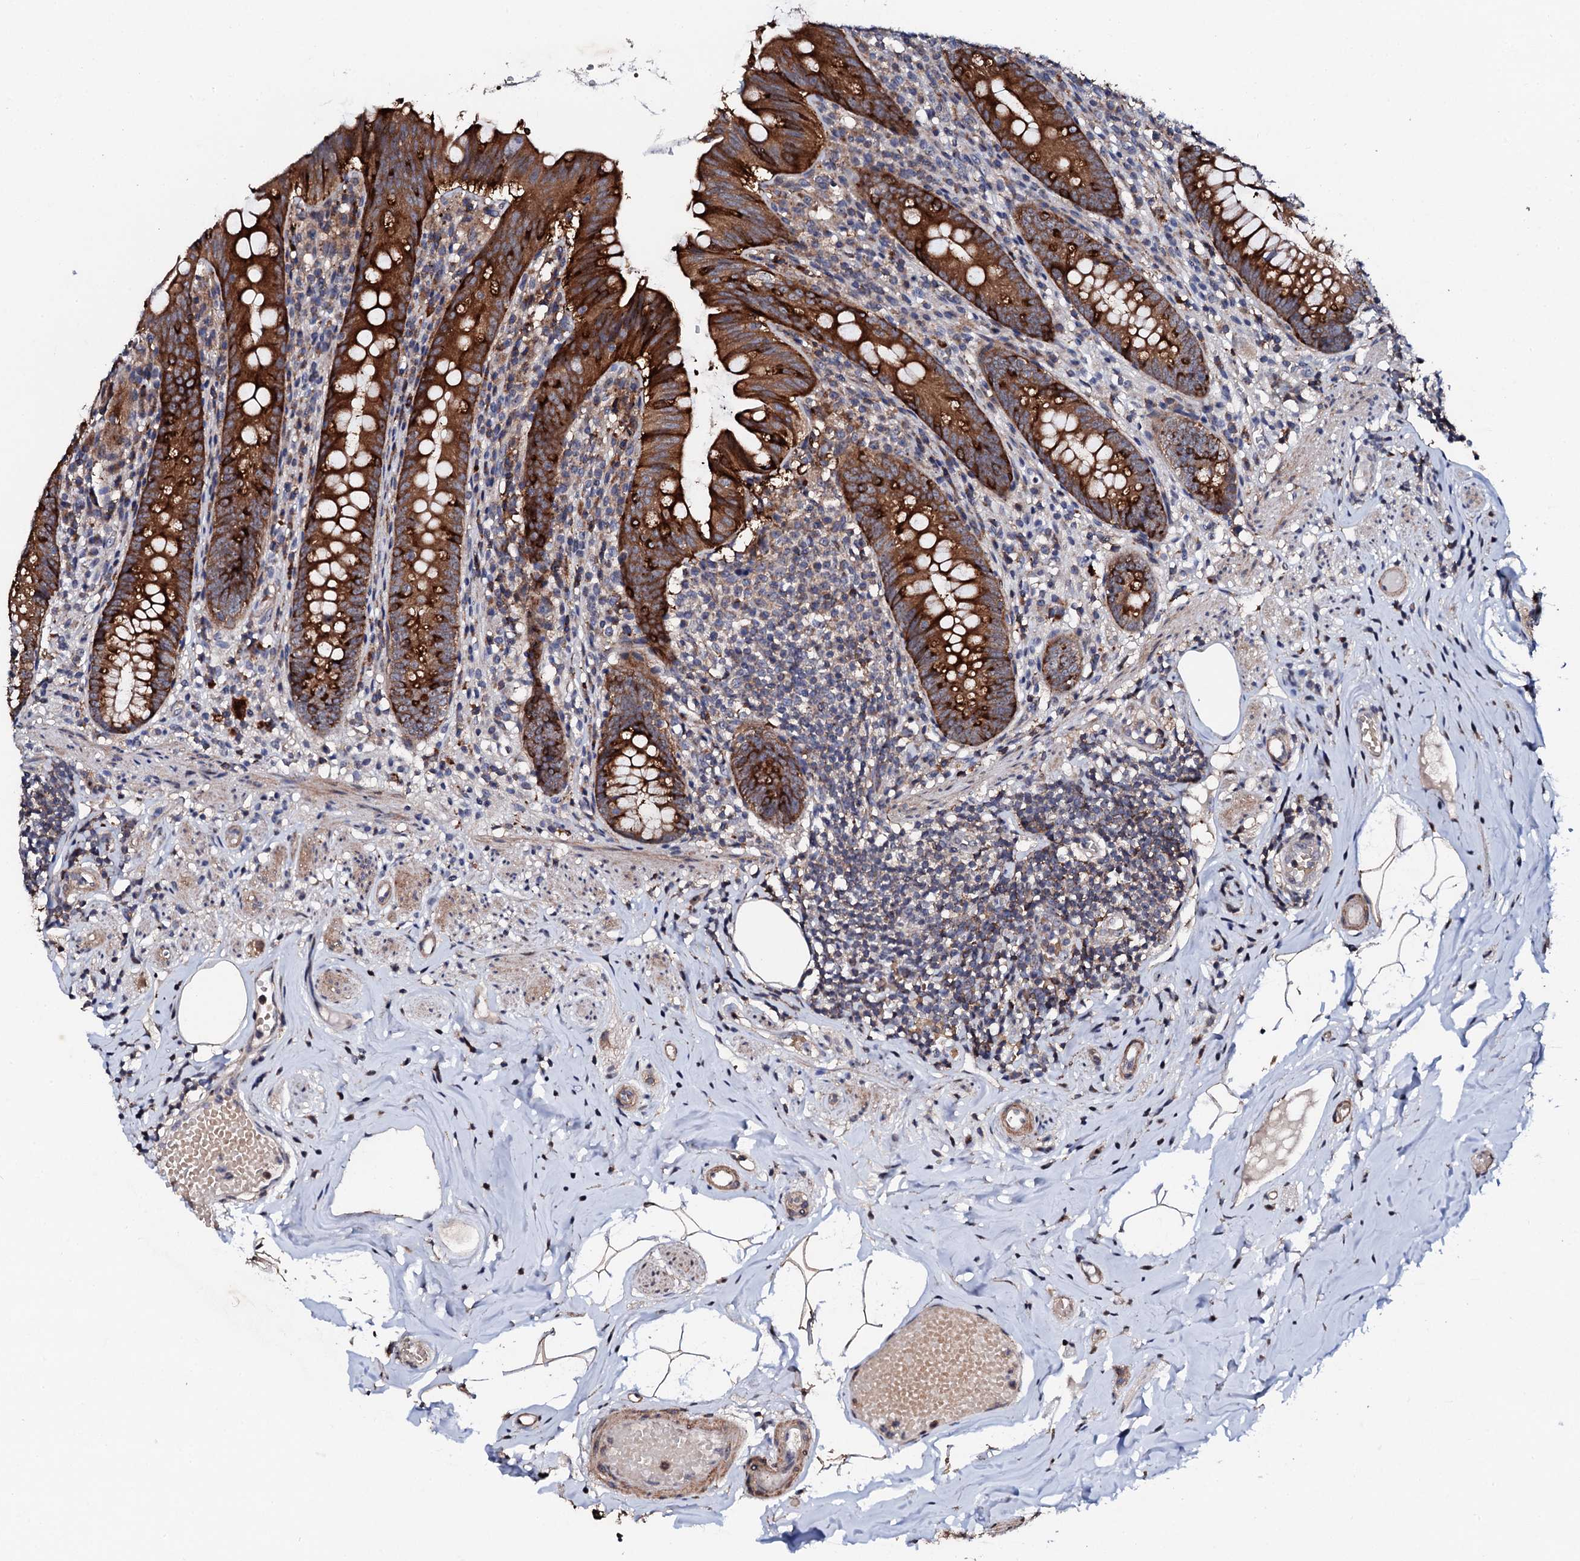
{"staining": {"intensity": "strong", "quantity": ">75%", "location": "cytoplasmic/membranous,nuclear"}, "tissue": "appendix", "cell_type": "Glandular cells", "image_type": "normal", "snomed": [{"axis": "morphology", "description": "Normal tissue, NOS"}, {"axis": "topography", "description": "Appendix"}], "caption": "Appendix stained for a protein (brown) exhibits strong cytoplasmic/membranous,nuclear positive expression in approximately >75% of glandular cells.", "gene": "GTPBP4", "patient": {"sex": "male", "age": 55}}